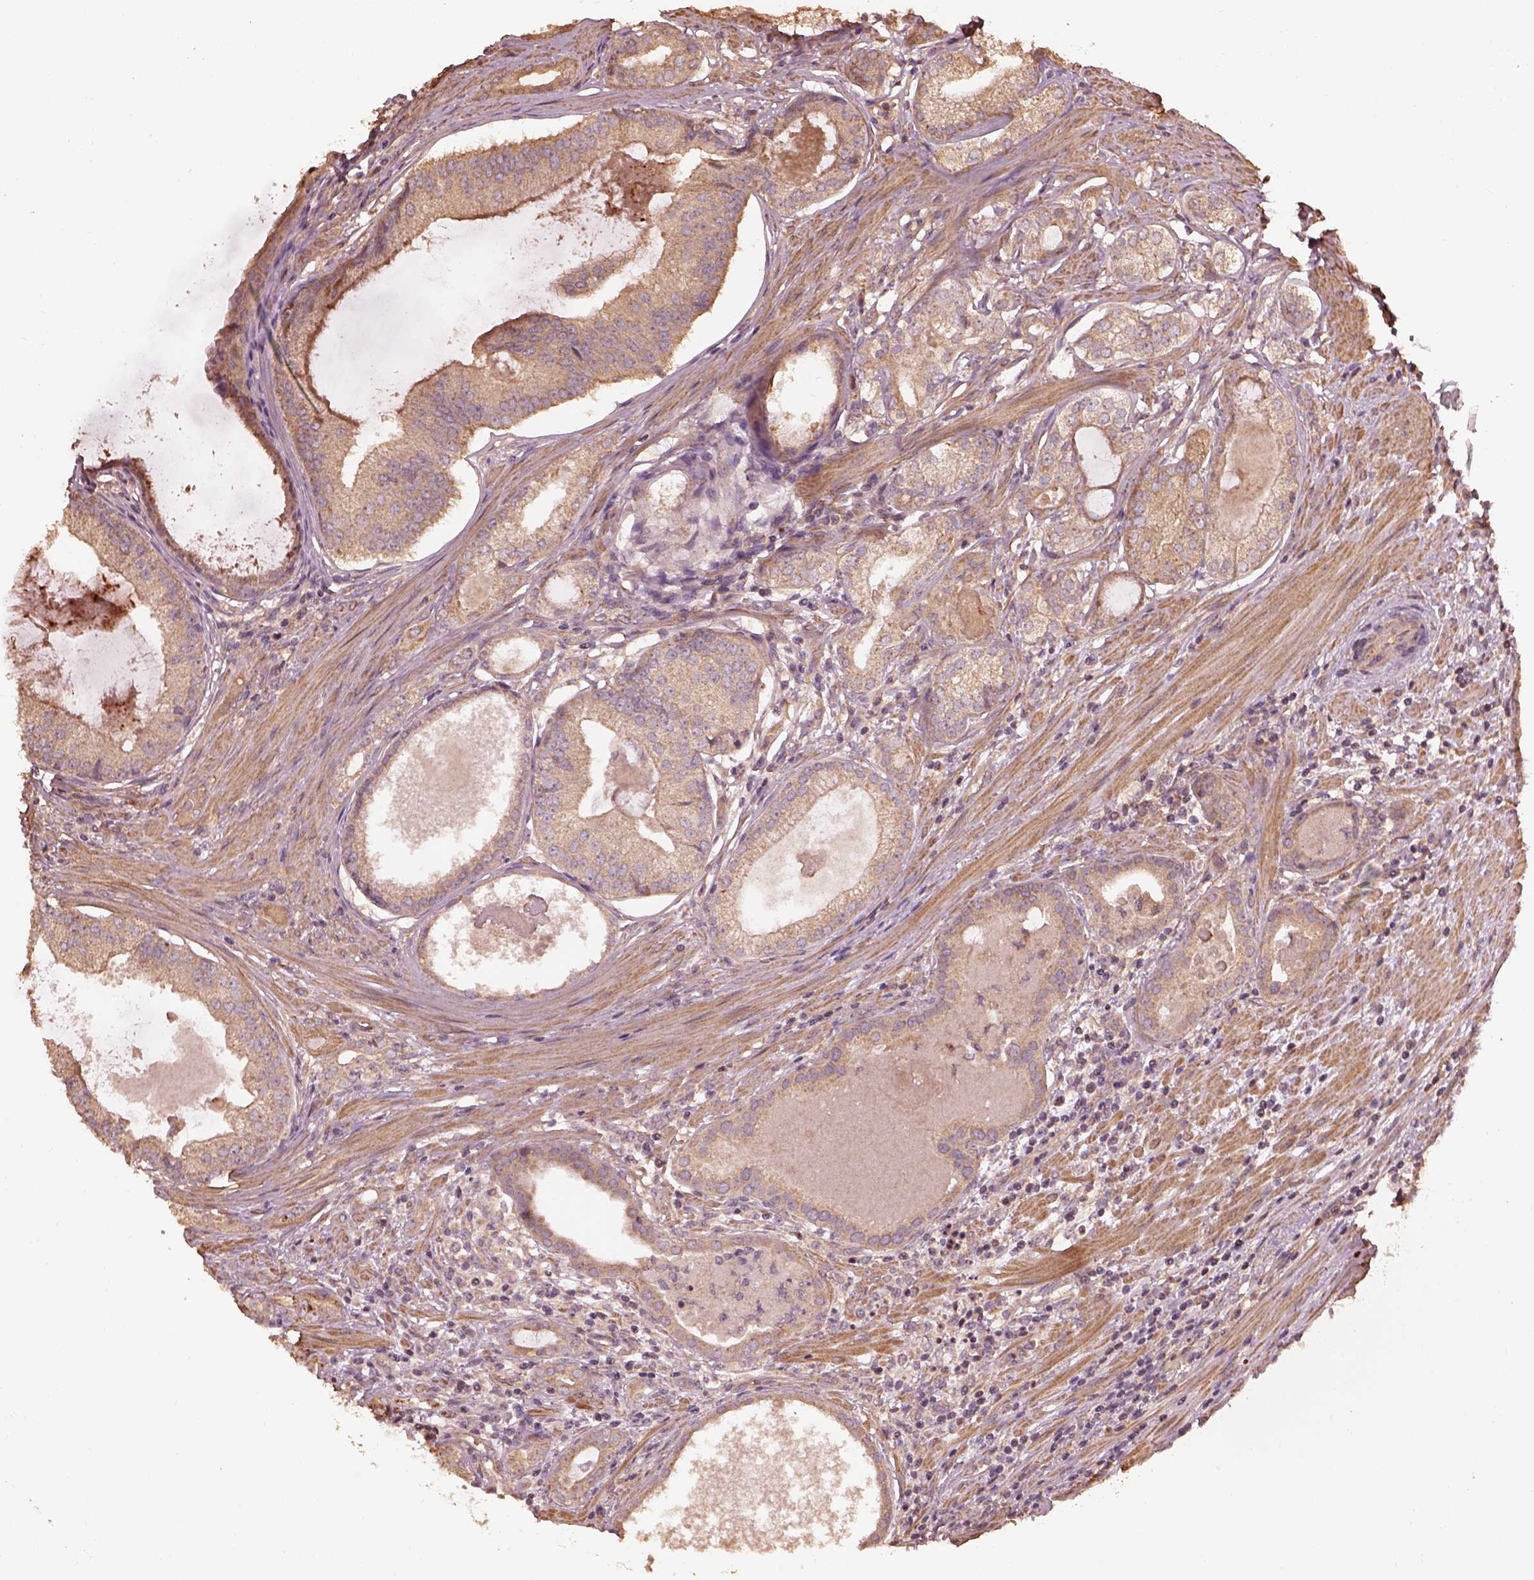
{"staining": {"intensity": "moderate", "quantity": "25%-75%", "location": "cytoplasmic/membranous"}, "tissue": "prostate cancer", "cell_type": "Tumor cells", "image_type": "cancer", "snomed": [{"axis": "morphology", "description": "Adenocarcinoma, High grade"}, {"axis": "topography", "description": "Prostate and seminal vesicle, NOS"}], "caption": "The immunohistochemical stain highlights moderate cytoplasmic/membranous positivity in tumor cells of prostate cancer tissue.", "gene": "METTL4", "patient": {"sex": "male", "age": 62}}